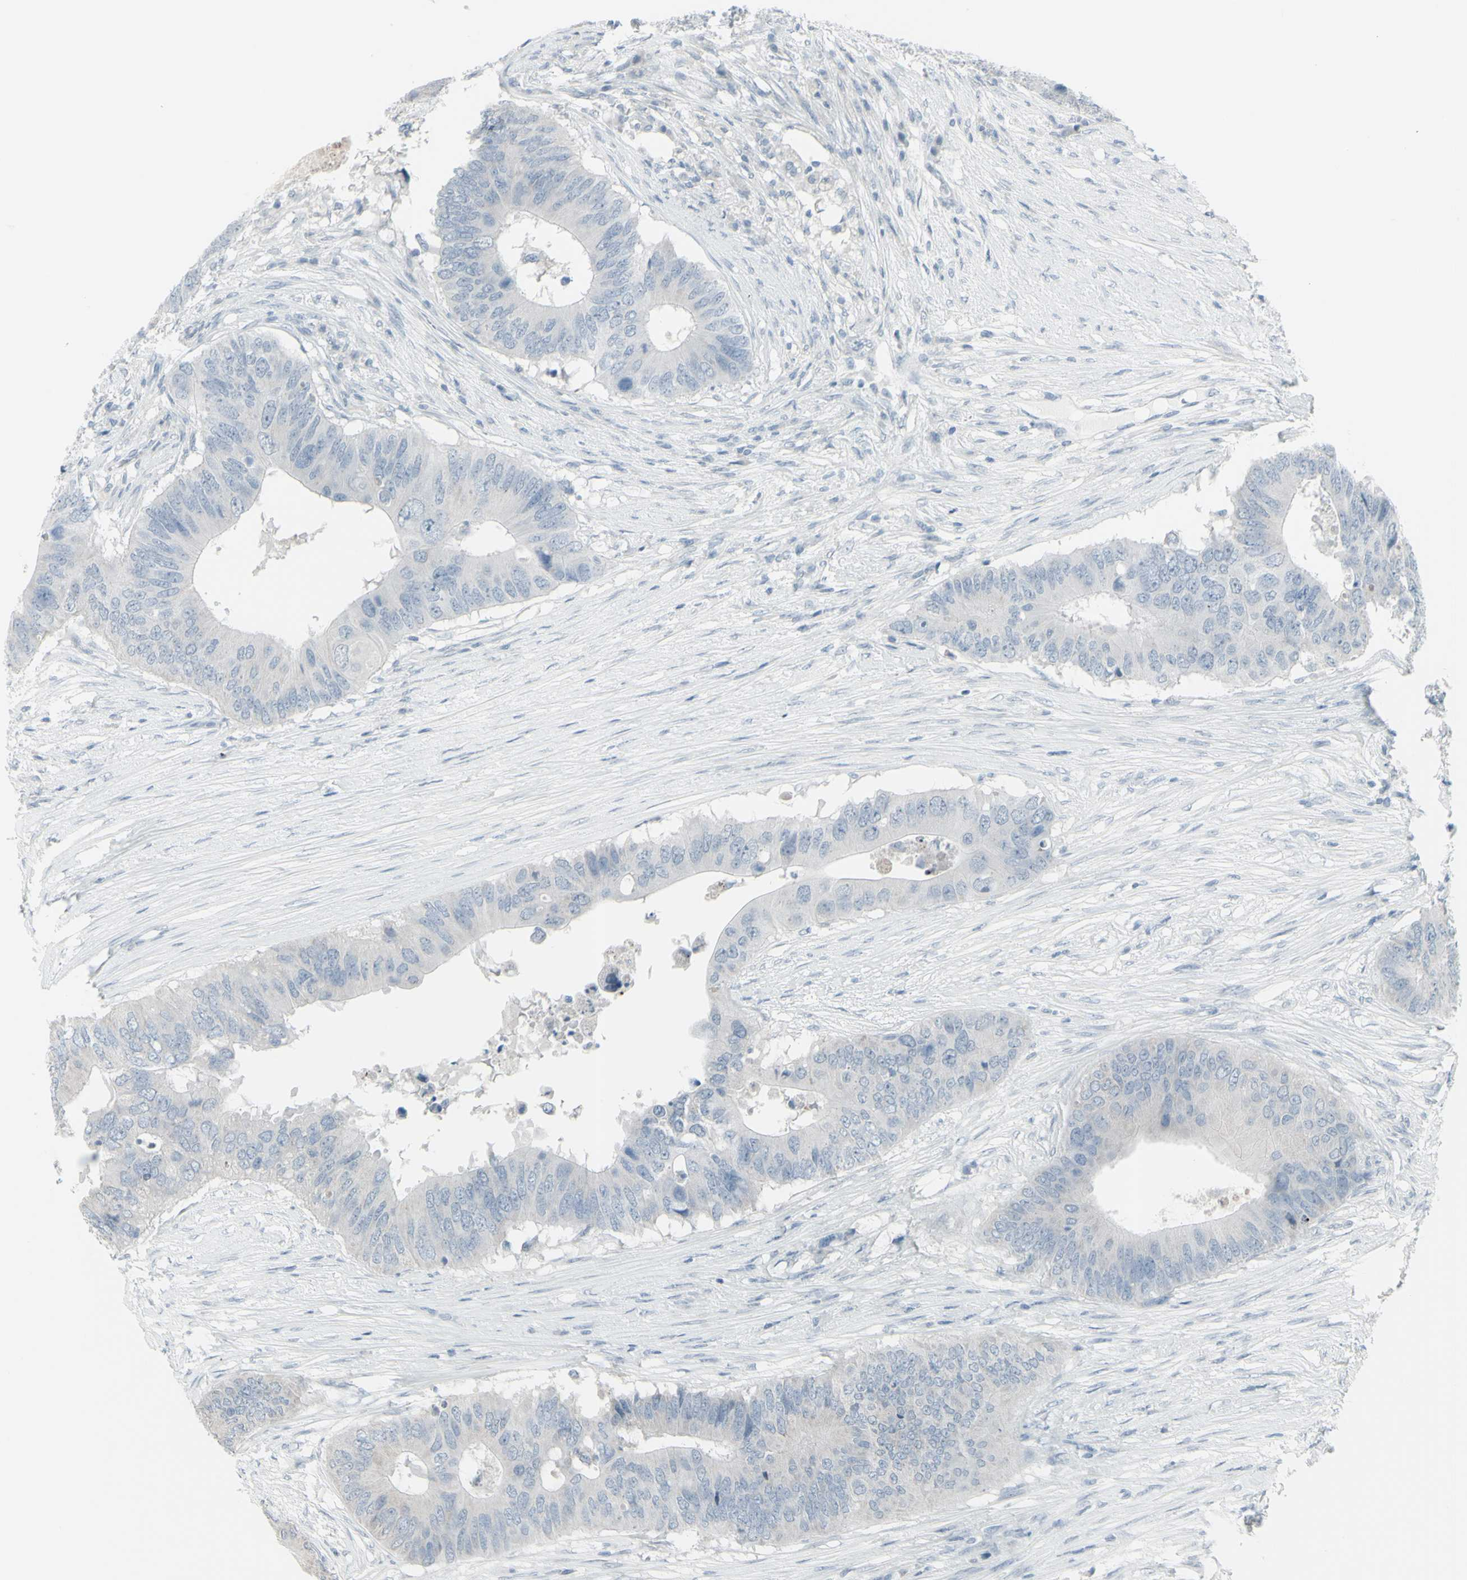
{"staining": {"intensity": "negative", "quantity": "none", "location": "none"}, "tissue": "colorectal cancer", "cell_type": "Tumor cells", "image_type": "cancer", "snomed": [{"axis": "morphology", "description": "Adenocarcinoma, NOS"}, {"axis": "topography", "description": "Colon"}], "caption": "This is a image of immunohistochemistry (IHC) staining of colorectal cancer (adenocarcinoma), which shows no staining in tumor cells.", "gene": "RAB3A", "patient": {"sex": "male", "age": 71}}